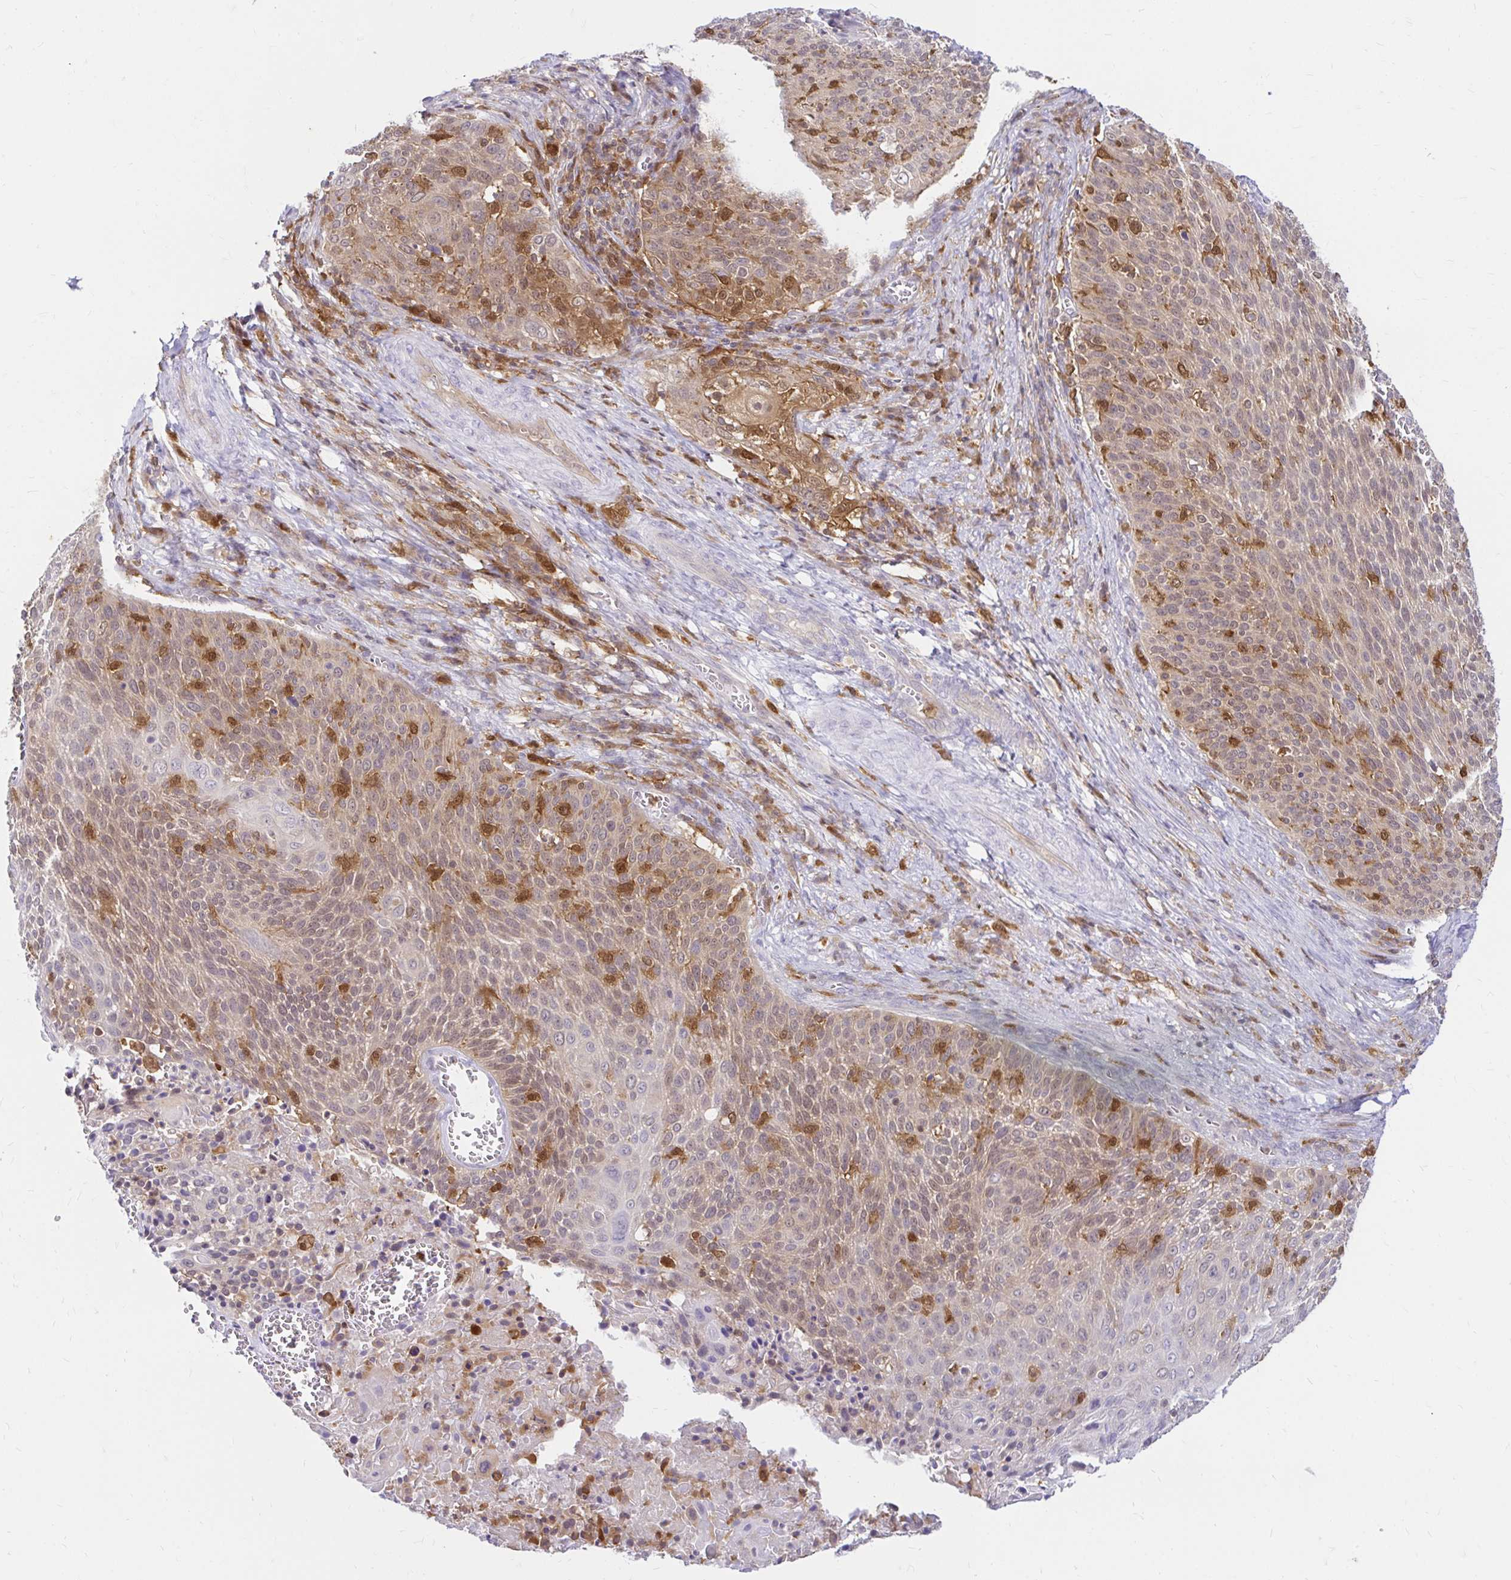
{"staining": {"intensity": "weak", "quantity": ">75%", "location": "cytoplasmic/membranous"}, "tissue": "cervical cancer", "cell_type": "Tumor cells", "image_type": "cancer", "snomed": [{"axis": "morphology", "description": "Squamous cell carcinoma, NOS"}, {"axis": "topography", "description": "Cervix"}], "caption": "IHC of cervical squamous cell carcinoma displays low levels of weak cytoplasmic/membranous positivity in approximately >75% of tumor cells. The staining is performed using DAB brown chromogen to label protein expression. The nuclei are counter-stained blue using hematoxylin.", "gene": "PYCARD", "patient": {"sex": "female", "age": 31}}